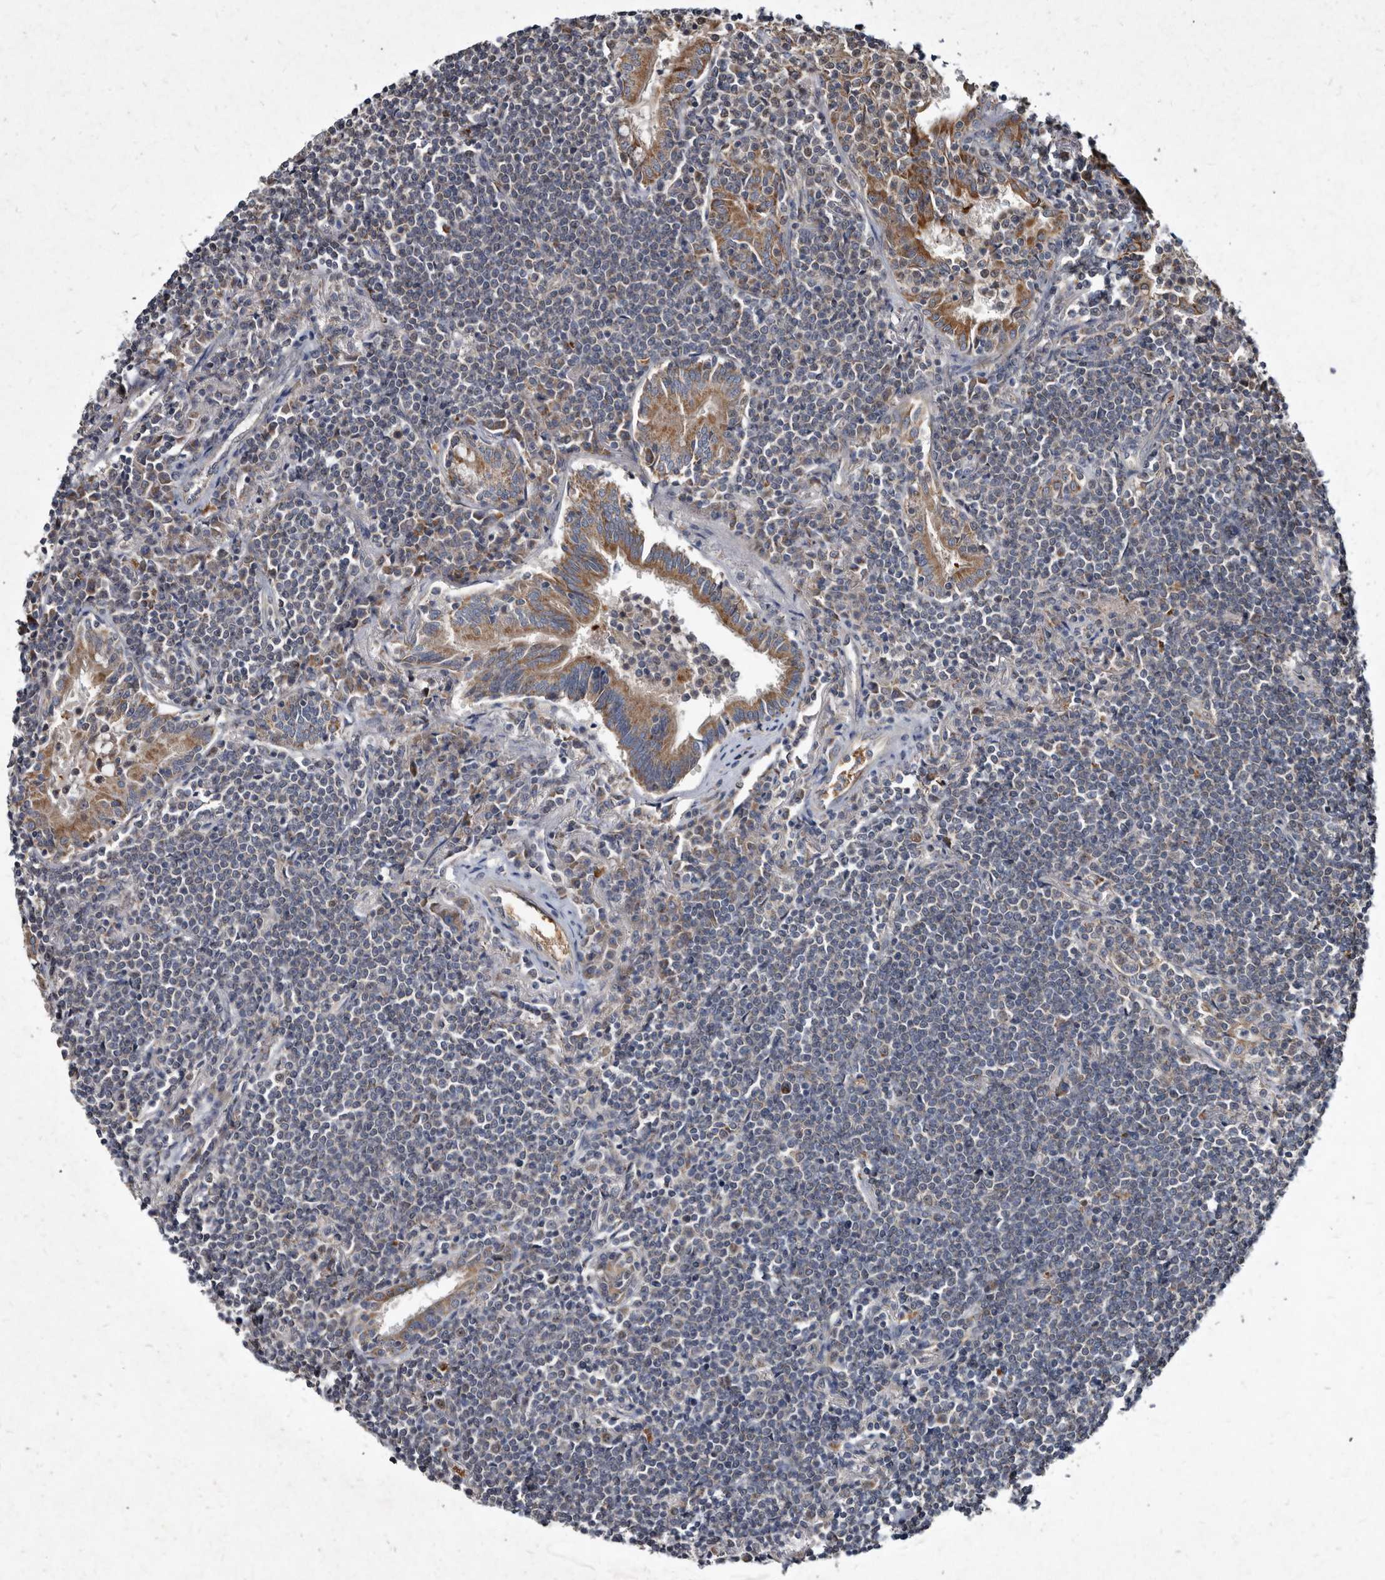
{"staining": {"intensity": "negative", "quantity": "none", "location": "none"}, "tissue": "lymphoma", "cell_type": "Tumor cells", "image_type": "cancer", "snomed": [{"axis": "morphology", "description": "Malignant lymphoma, non-Hodgkin's type, Low grade"}, {"axis": "topography", "description": "Lung"}], "caption": "Immunohistochemistry (IHC) image of human malignant lymphoma, non-Hodgkin's type (low-grade) stained for a protein (brown), which demonstrates no positivity in tumor cells.", "gene": "YPEL3", "patient": {"sex": "female", "age": 71}}